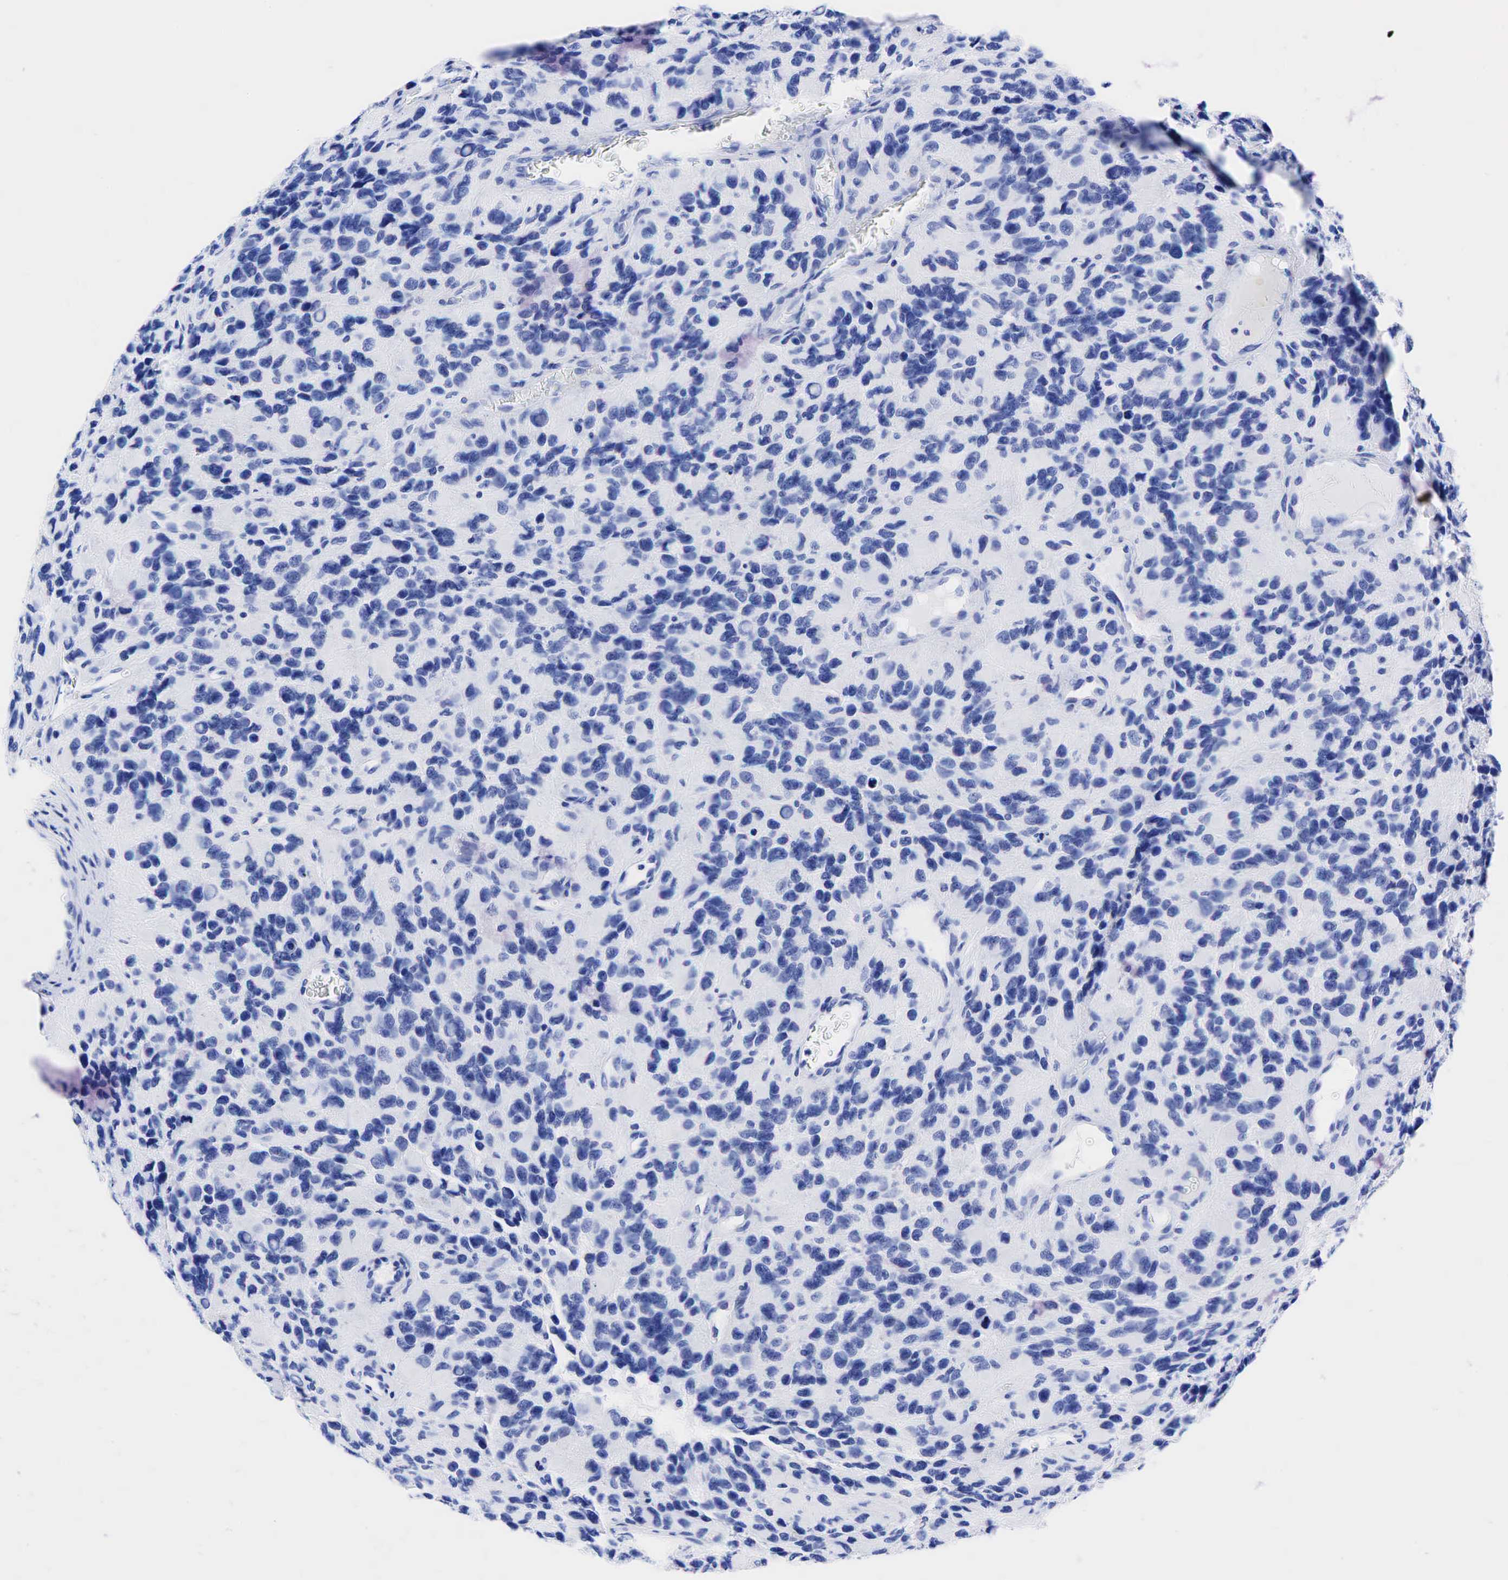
{"staining": {"intensity": "negative", "quantity": "none", "location": "none"}, "tissue": "glioma", "cell_type": "Tumor cells", "image_type": "cancer", "snomed": [{"axis": "morphology", "description": "Glioma, malignant, High grade"}, {"axis": "topography", "description": "Brain"}], "caption": "Immunohistochemical staining of malignant glioma (high-grade) demonstrates no significant staining in tumor cells. (DAB (3,3'-diaminobenzidine) immunohistochemistry visualized using brightfield microscopy, high magnification).", "gene": "KRT19", "patient": {"sex": "male", "age": 77}}